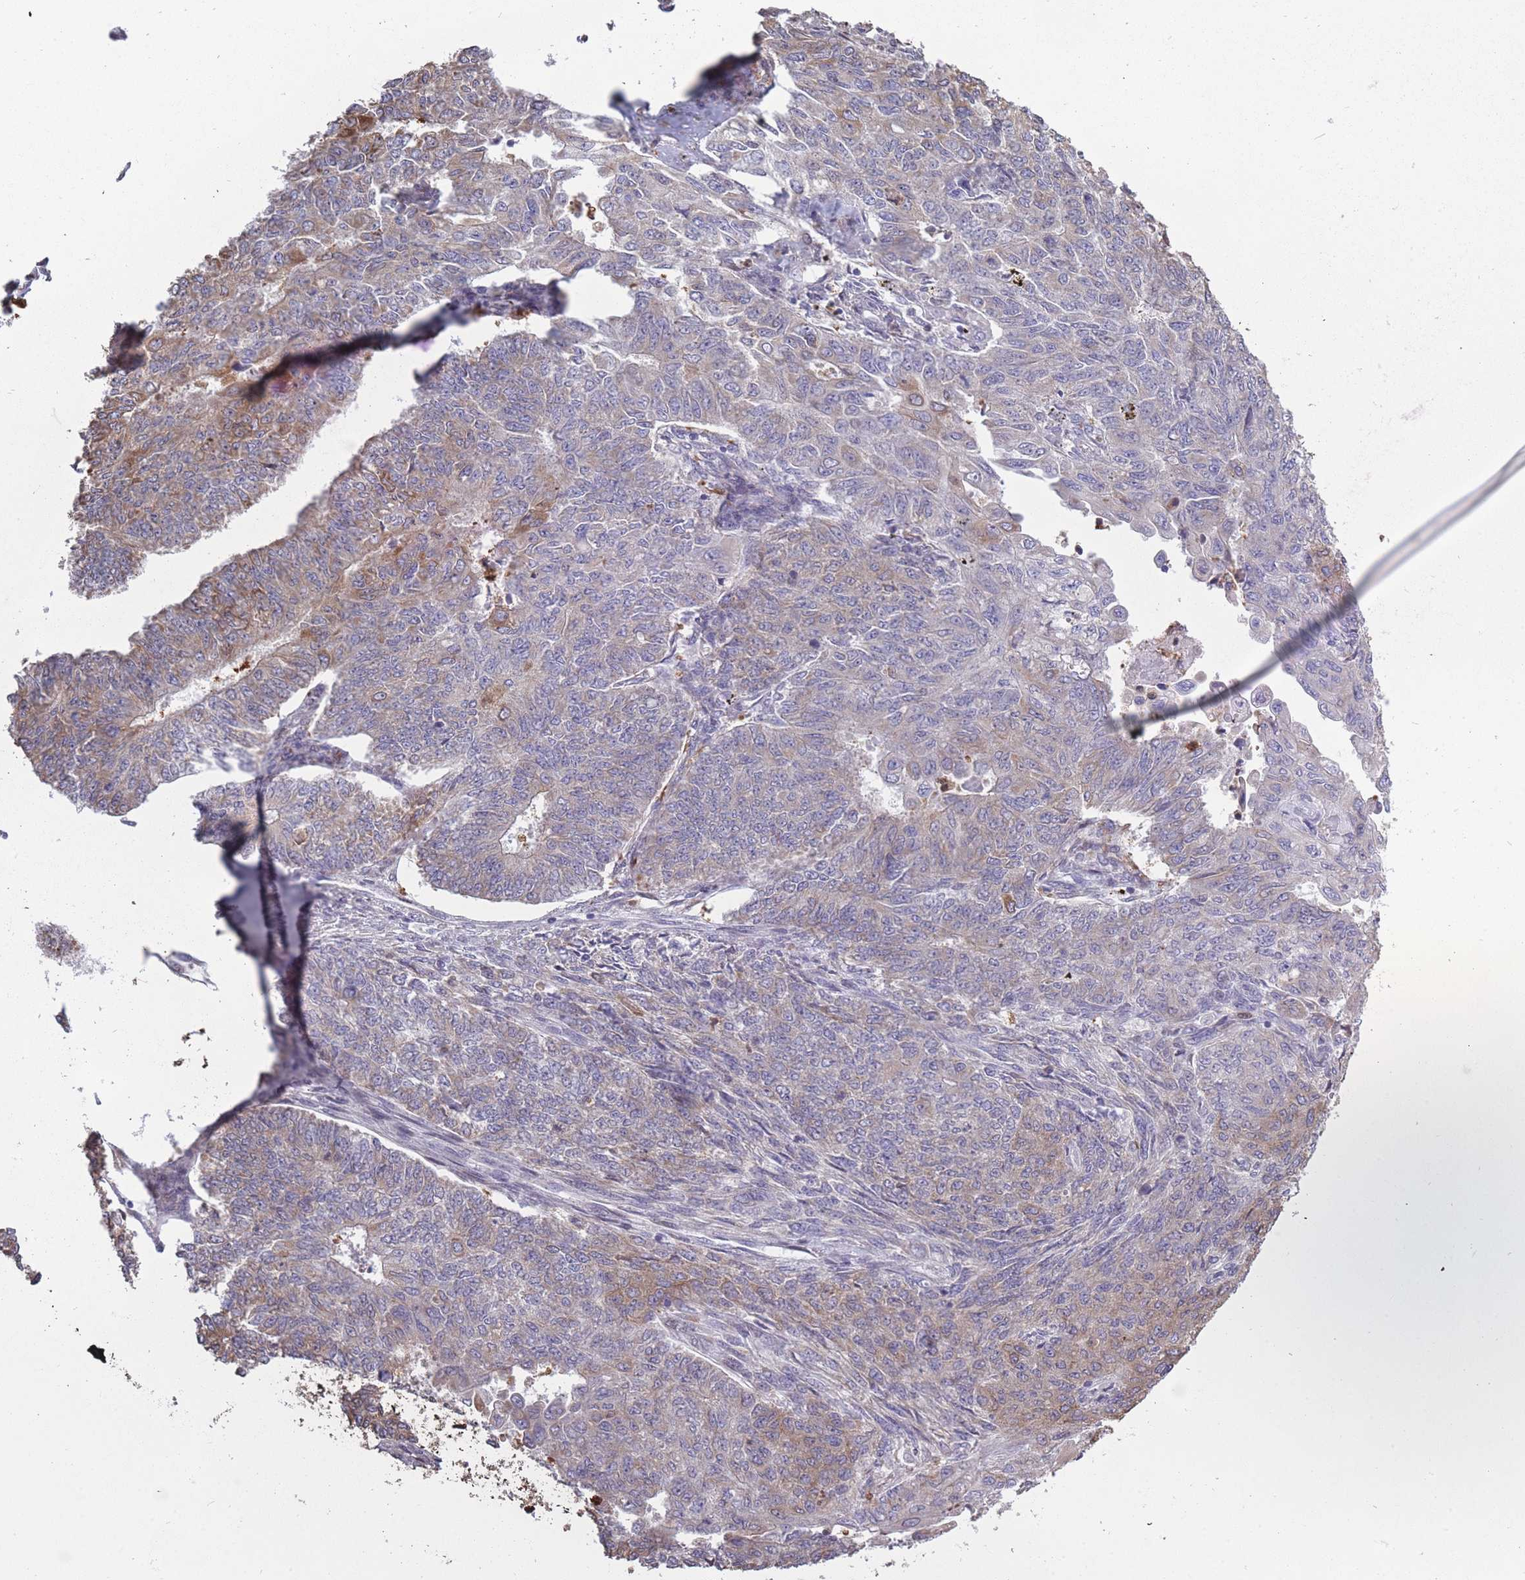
{"staining": {"intensity": "weak", "quantity": "25%-75%", "location": "cytoplasmic/membranous"}, "tissue": "endometrial cancer", "cell_type": "Tumor cells", "image_type": "cancer", "snomed": [{"axis": "morphology", "description": "Adenocarcinoma, NOS"}, {"axis": "topography", "description": "Endometrium"}], "caption": "A low amount of weak cytoplasmic/membranous positivity is present in approximately 25%-75% of tumor cells in endometrial cancer tissue.", "gene": "ARL13B", "patient": {"sex": "female", "age": 32}}